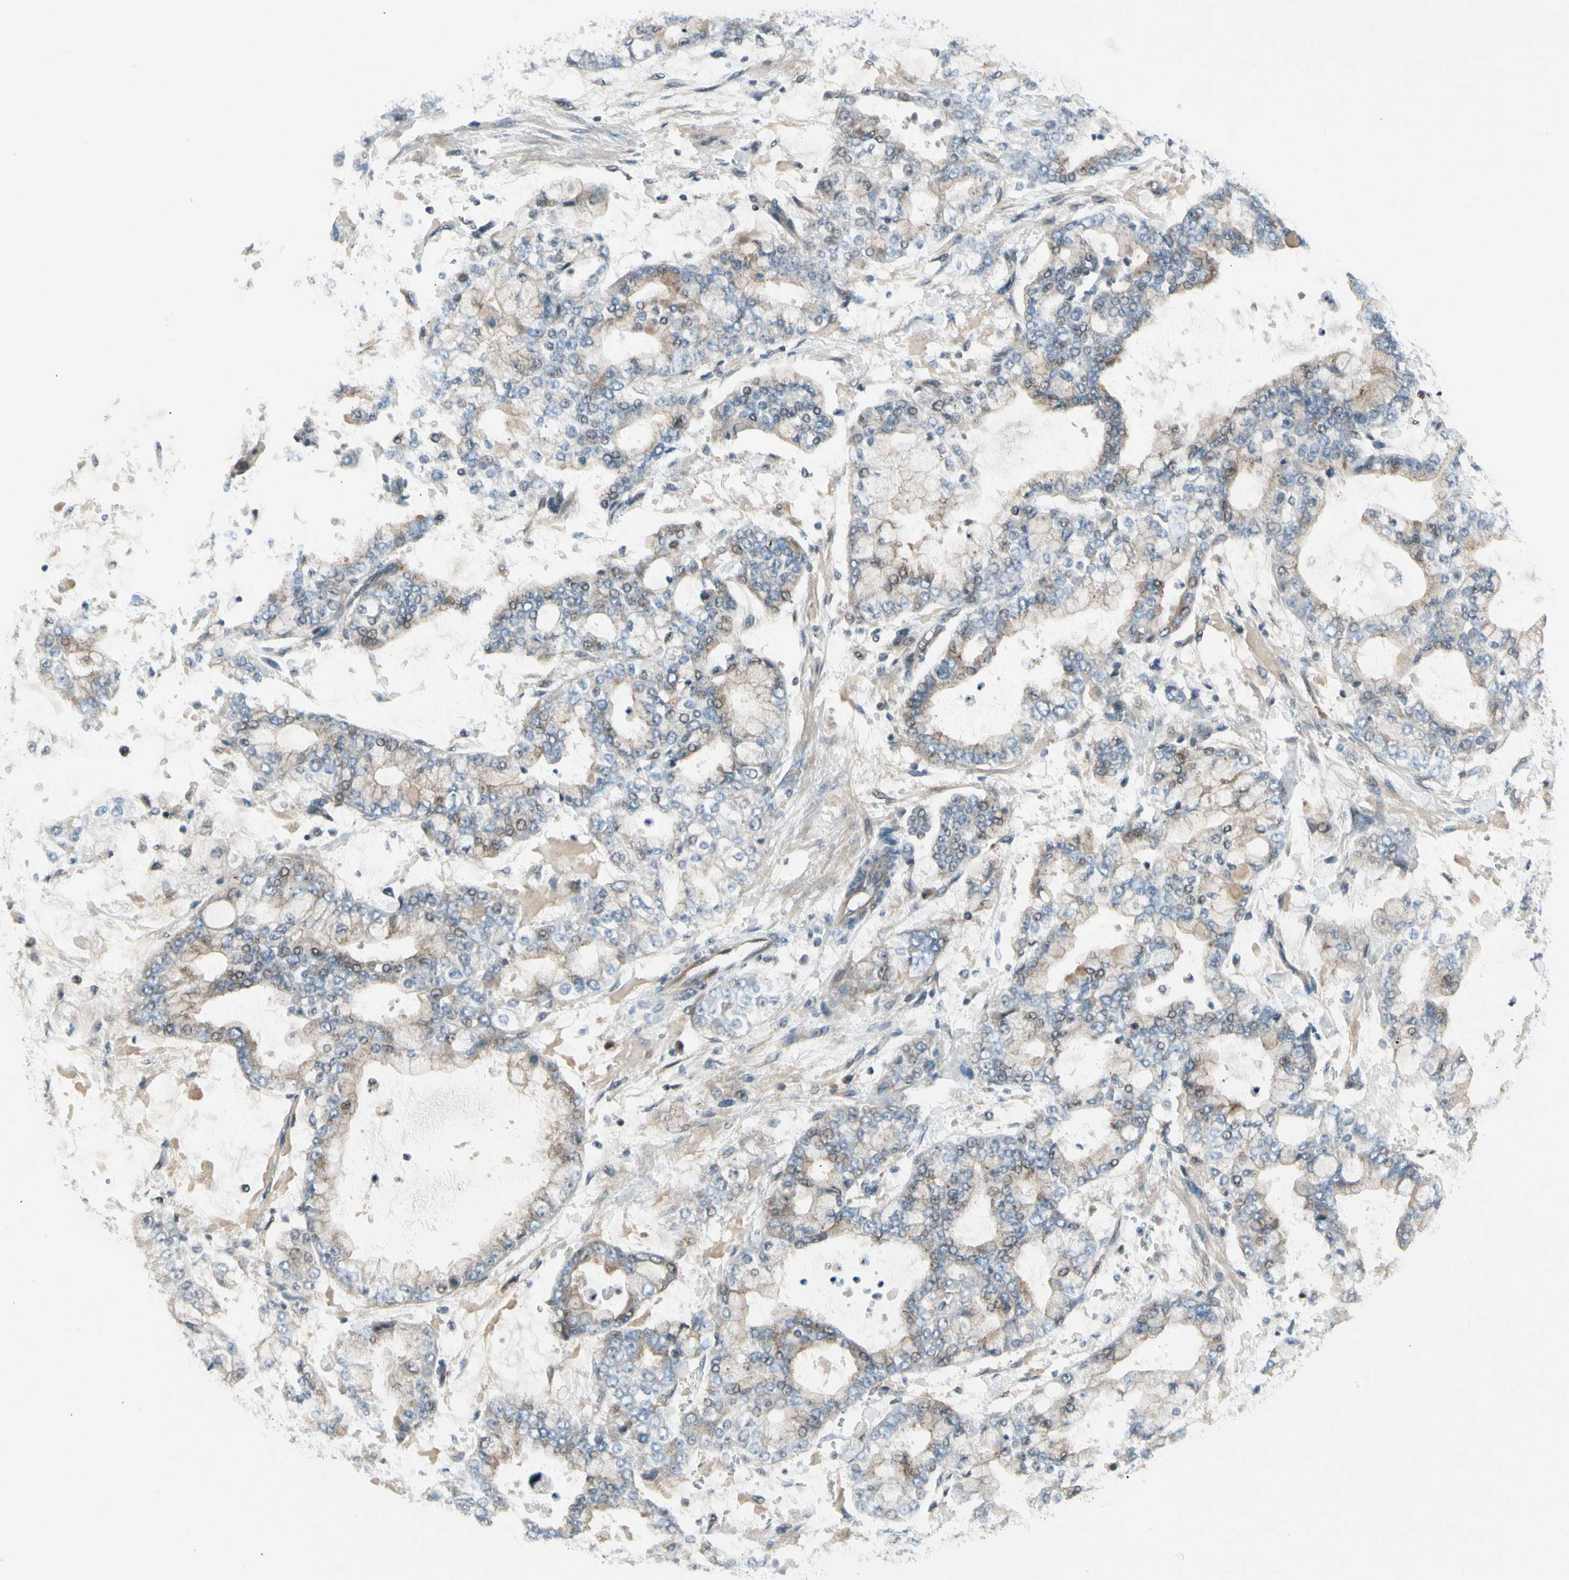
{"staining": {"intensity": "weak", "quantity": "25%-75%", "location": "cytoplasmic/membranous"}, "tissue": "stomach cancer", "cell_type": "Tumor cells", "image_type": "cancer", "snomed": [{"axis": "morphology", "description": "Normal tissue, NOS"}, {"axis": "morphology", "description": "Adenocarcinoma, NOS"}, {"axis": "topography", "description": "Stomach, upper"}, {"axis": "topography", "description": "Stomach"}], "caption": "Adenocarcinoma (stomach) stained with a brown dye shows weak cytoplasmic/membranous positive expression in about 25%-75% of tumor cells.", "gene": "PANK2", "patient": {"sex": "male", "age": 76}}